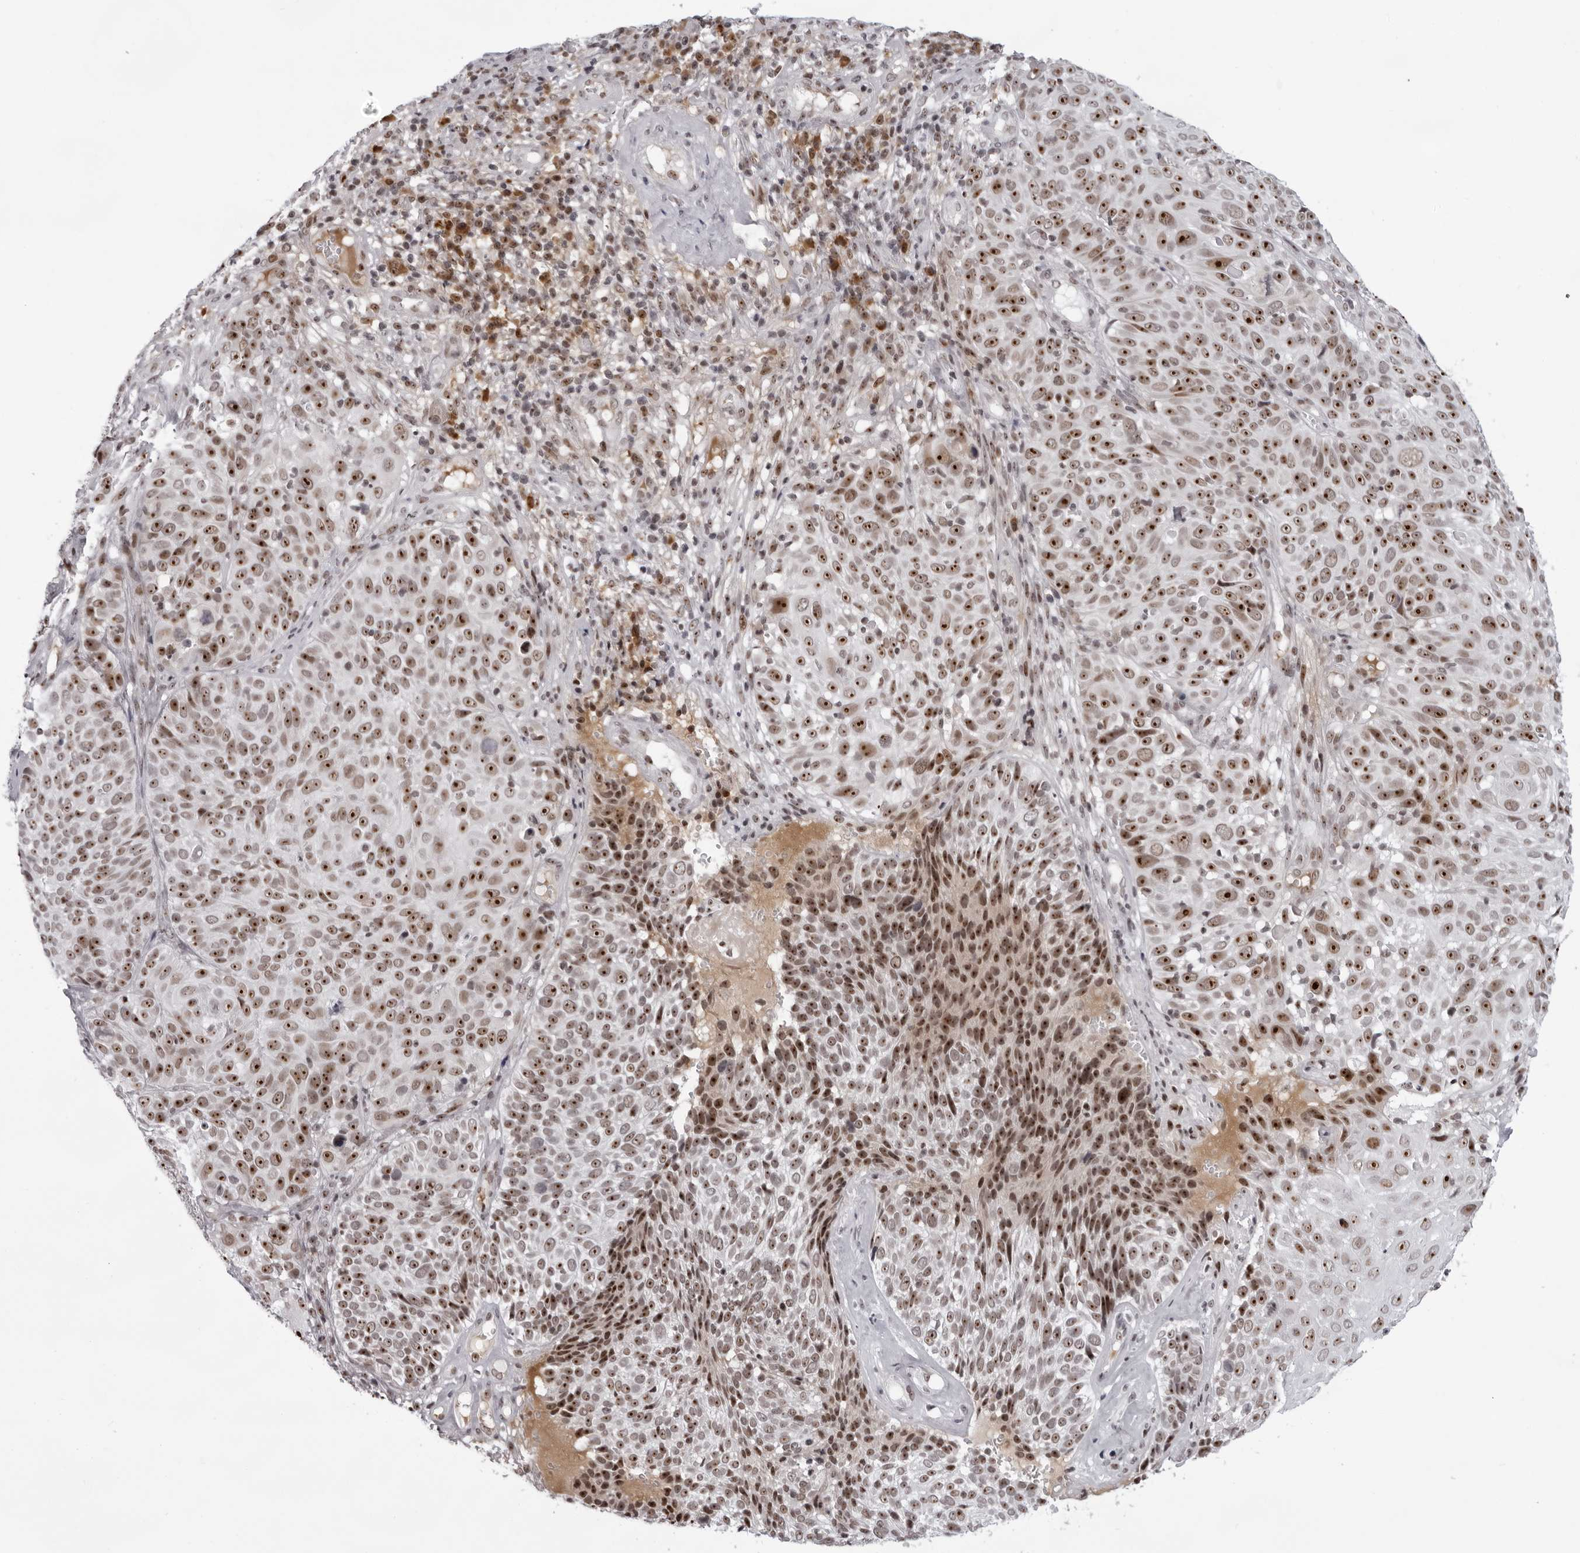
{"staining": {"intensity": "strong", "quantity": ">75%", "location": "nuclear"}, "tissue": "cervical cancer", "cell_type": "Tumor cells", "image_type": "cancer", "snomed": [{"axis": "morphology", "description": "Squamous cell carcinoma, NOS"}, {"axis": "topography", "description": "Cervix"}], "caption": "Immunohistochemistry of human cervical cancer shows high levels of strong nuclear staining in approximately >75% of tumor cells.", "gene": "EXOSC10", "patient": {"sex": "female", "age": 74}}